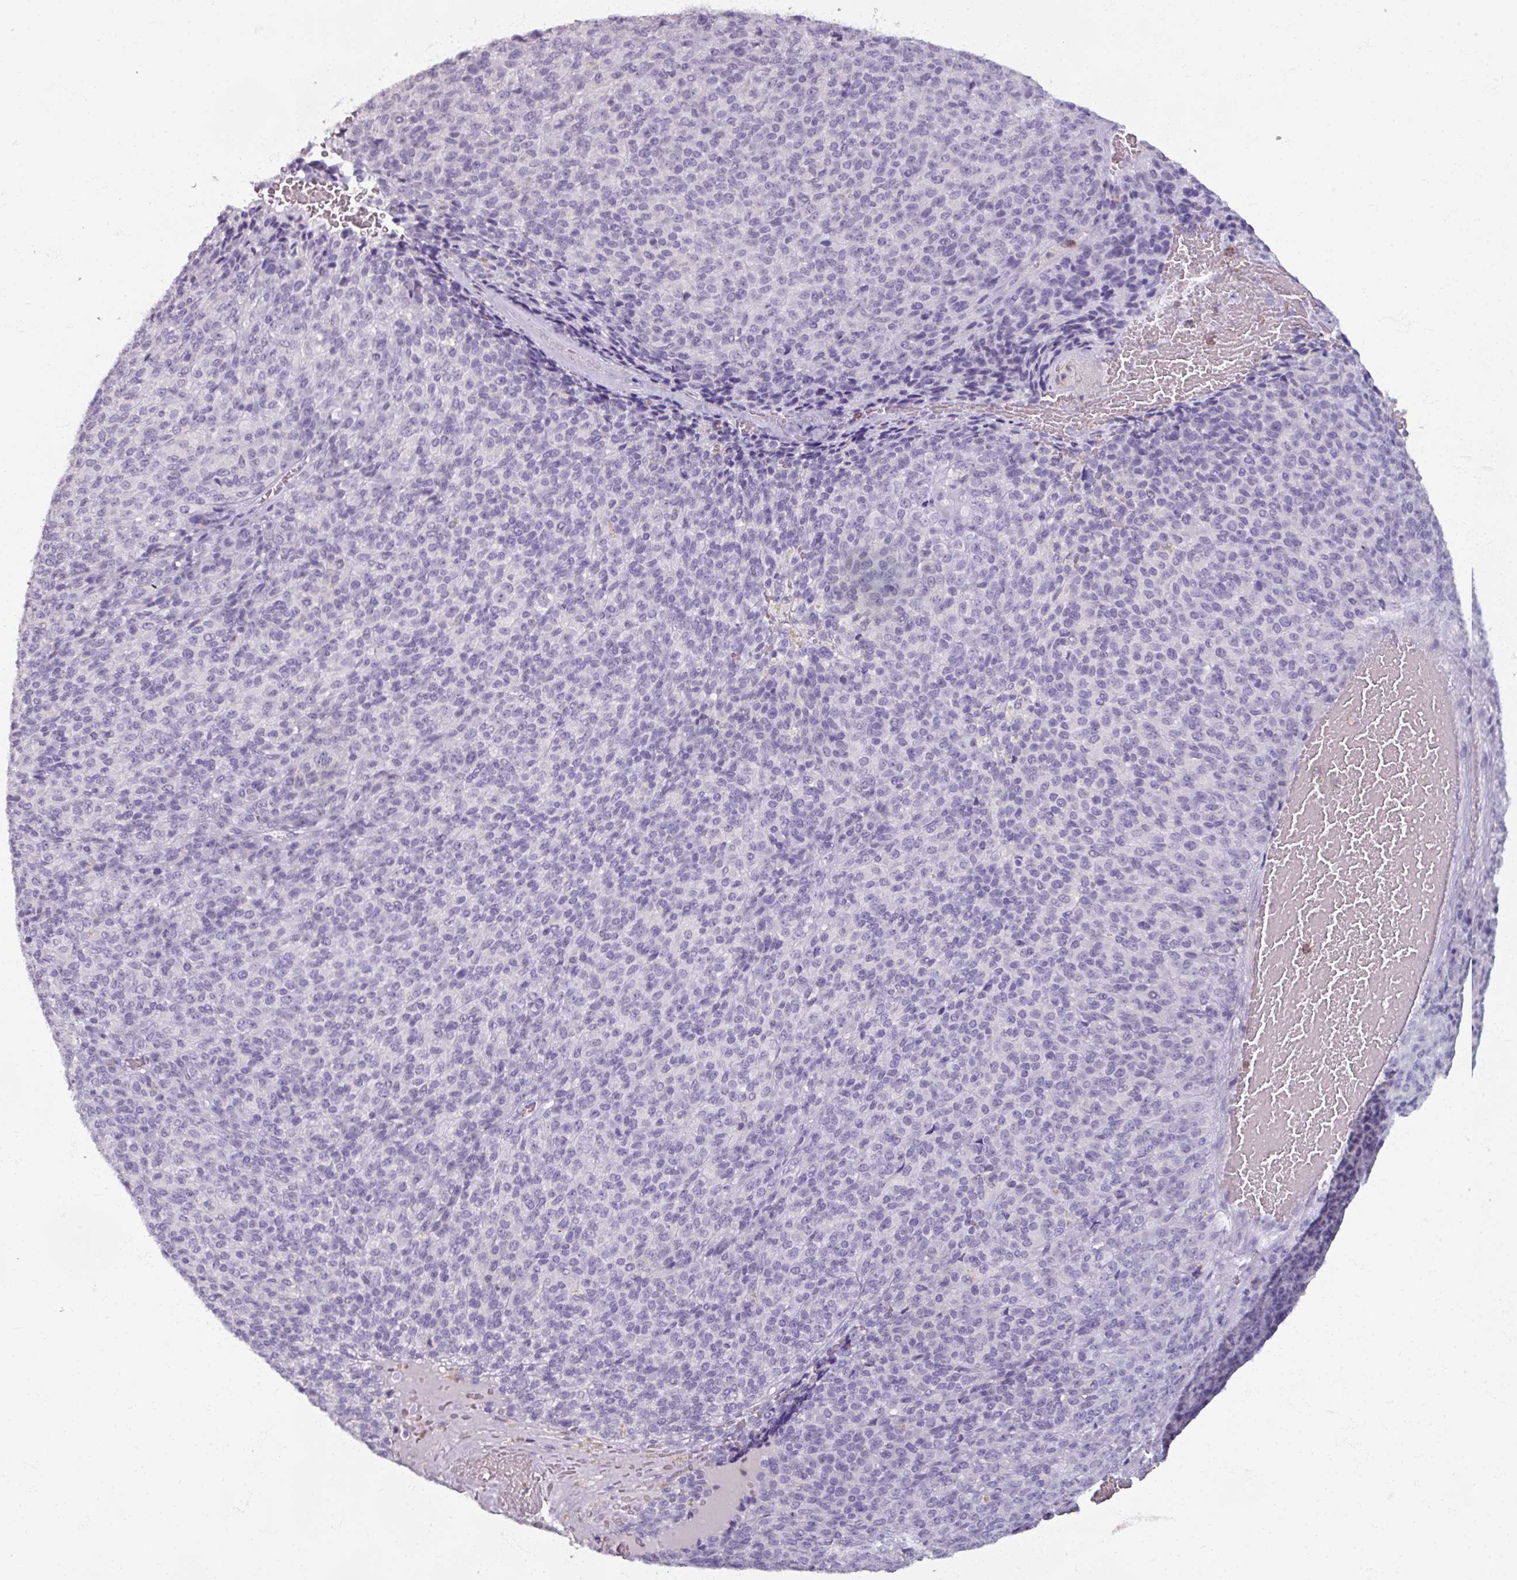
{"staining": {"intensity": "negative", "quantity": "none", "location": "none"}, "tissue": "melanoma", "cell_type": "Tumor cells", "image_type": "cancer", "snomed": [{"axis": "morphology", "description": "Malignant melanoma, Metastatic site"}, {"axis": "topography", "description": "Brain"}], "caption": "Photomicrograph shows no protein positivity in tumor cells of melanoma tissue. The staining is performed using DAB (3,3'-diaminobenzidine) brown chromogen with nuclei counter-stained in using hematoxylin.", "gene": "PTPRC", "patient": {"sex": "female", "age": 56}}